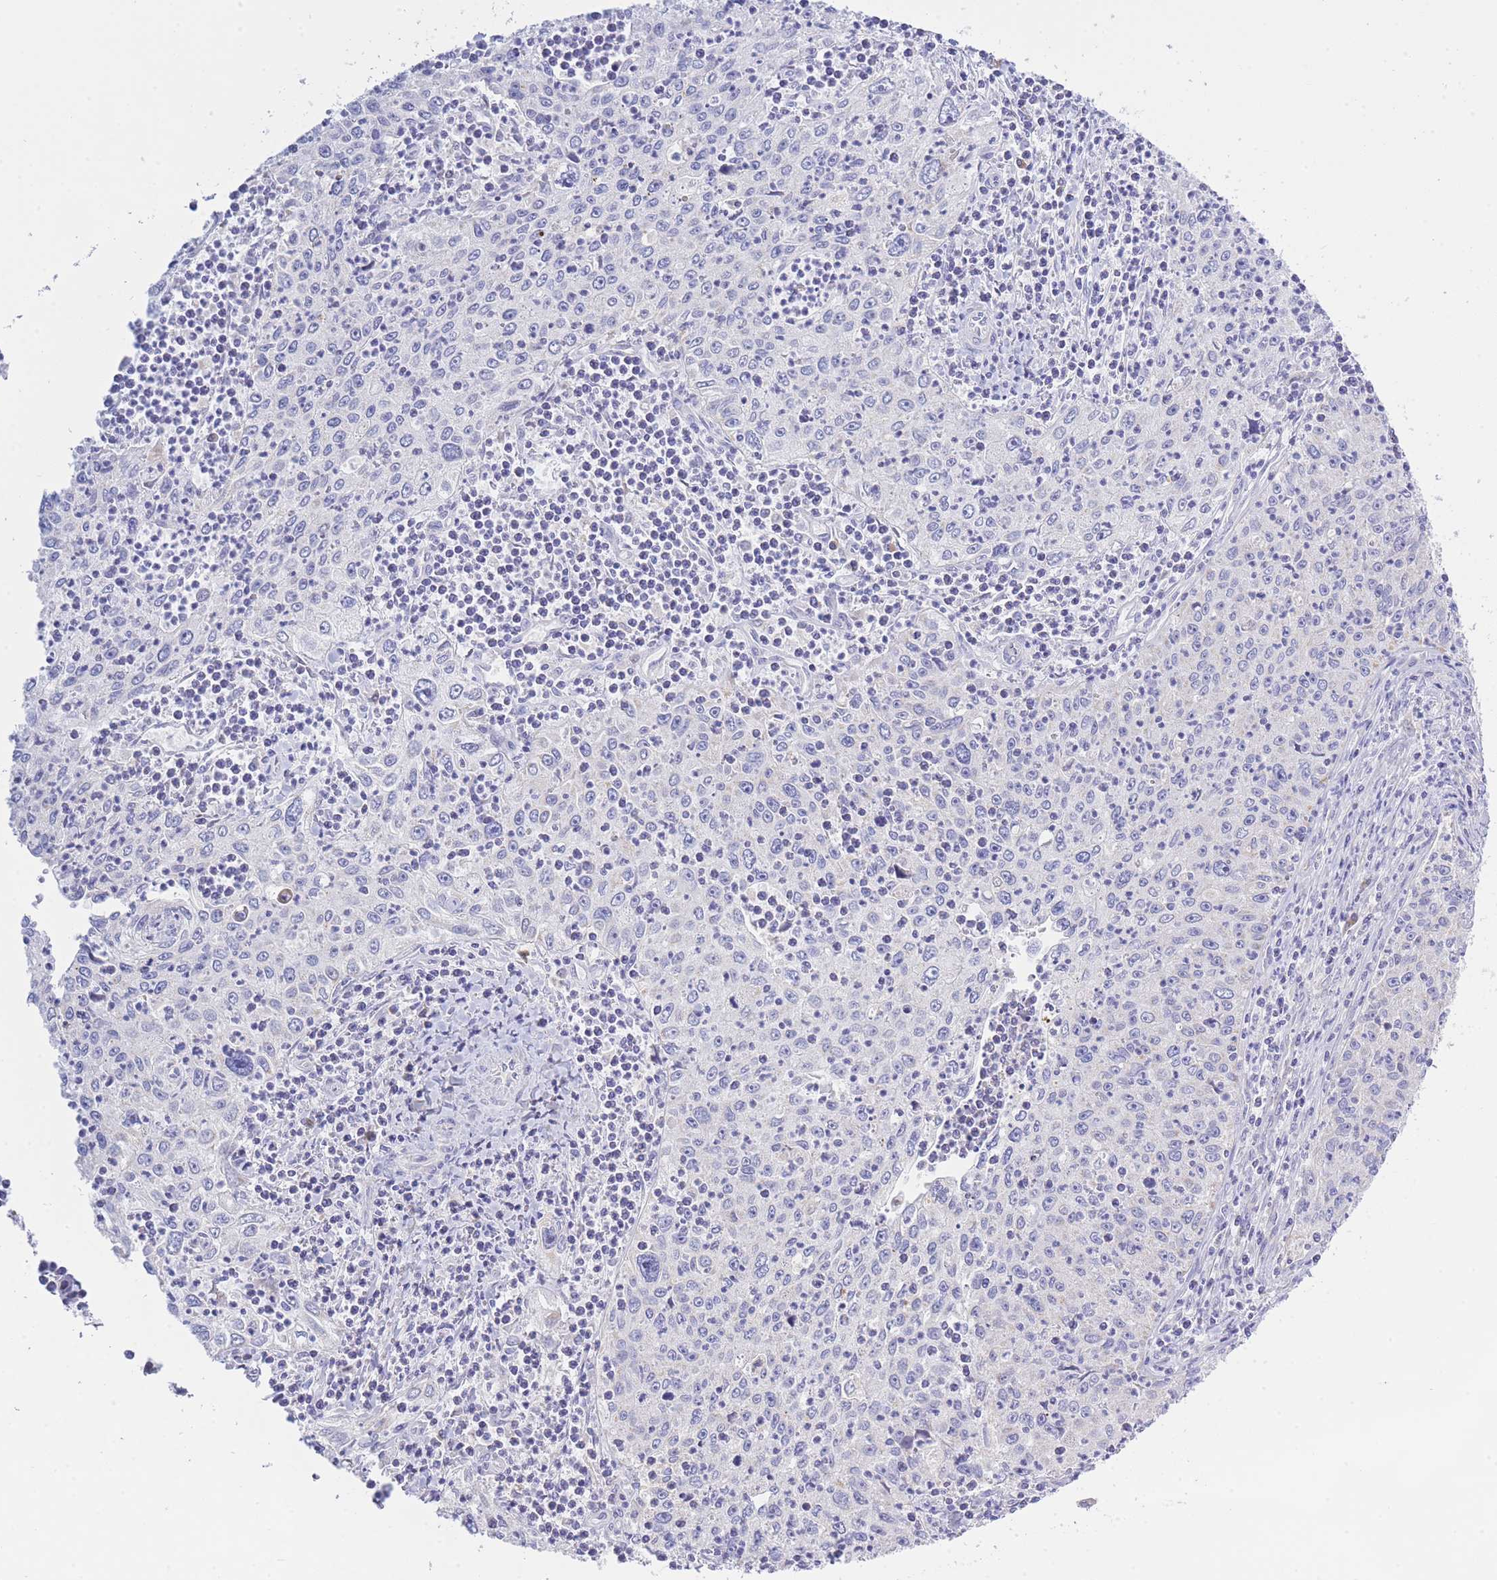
{"staining": {"intensity": "negative", "quantity": "none", "location": "none"}, "tissue": "cervical cancer", "cell_type": "Tumor cells", "image_type": "cancer", "snomed": [{"axis": "morphology", "description": "Squamous cell carcinoma, NOS"}, {"axis": "topography", "description": "Cervix"}], "caption": "Tumor cells are negative for protein expression in human cervical squamous cell carcinoma. Brightfield microscopy of IHC stained with DAB (brown) and hematoxylin (blue), captured at high magnification.", "gene": "NANP", "patient": {"sex": "female", "age": 30}}